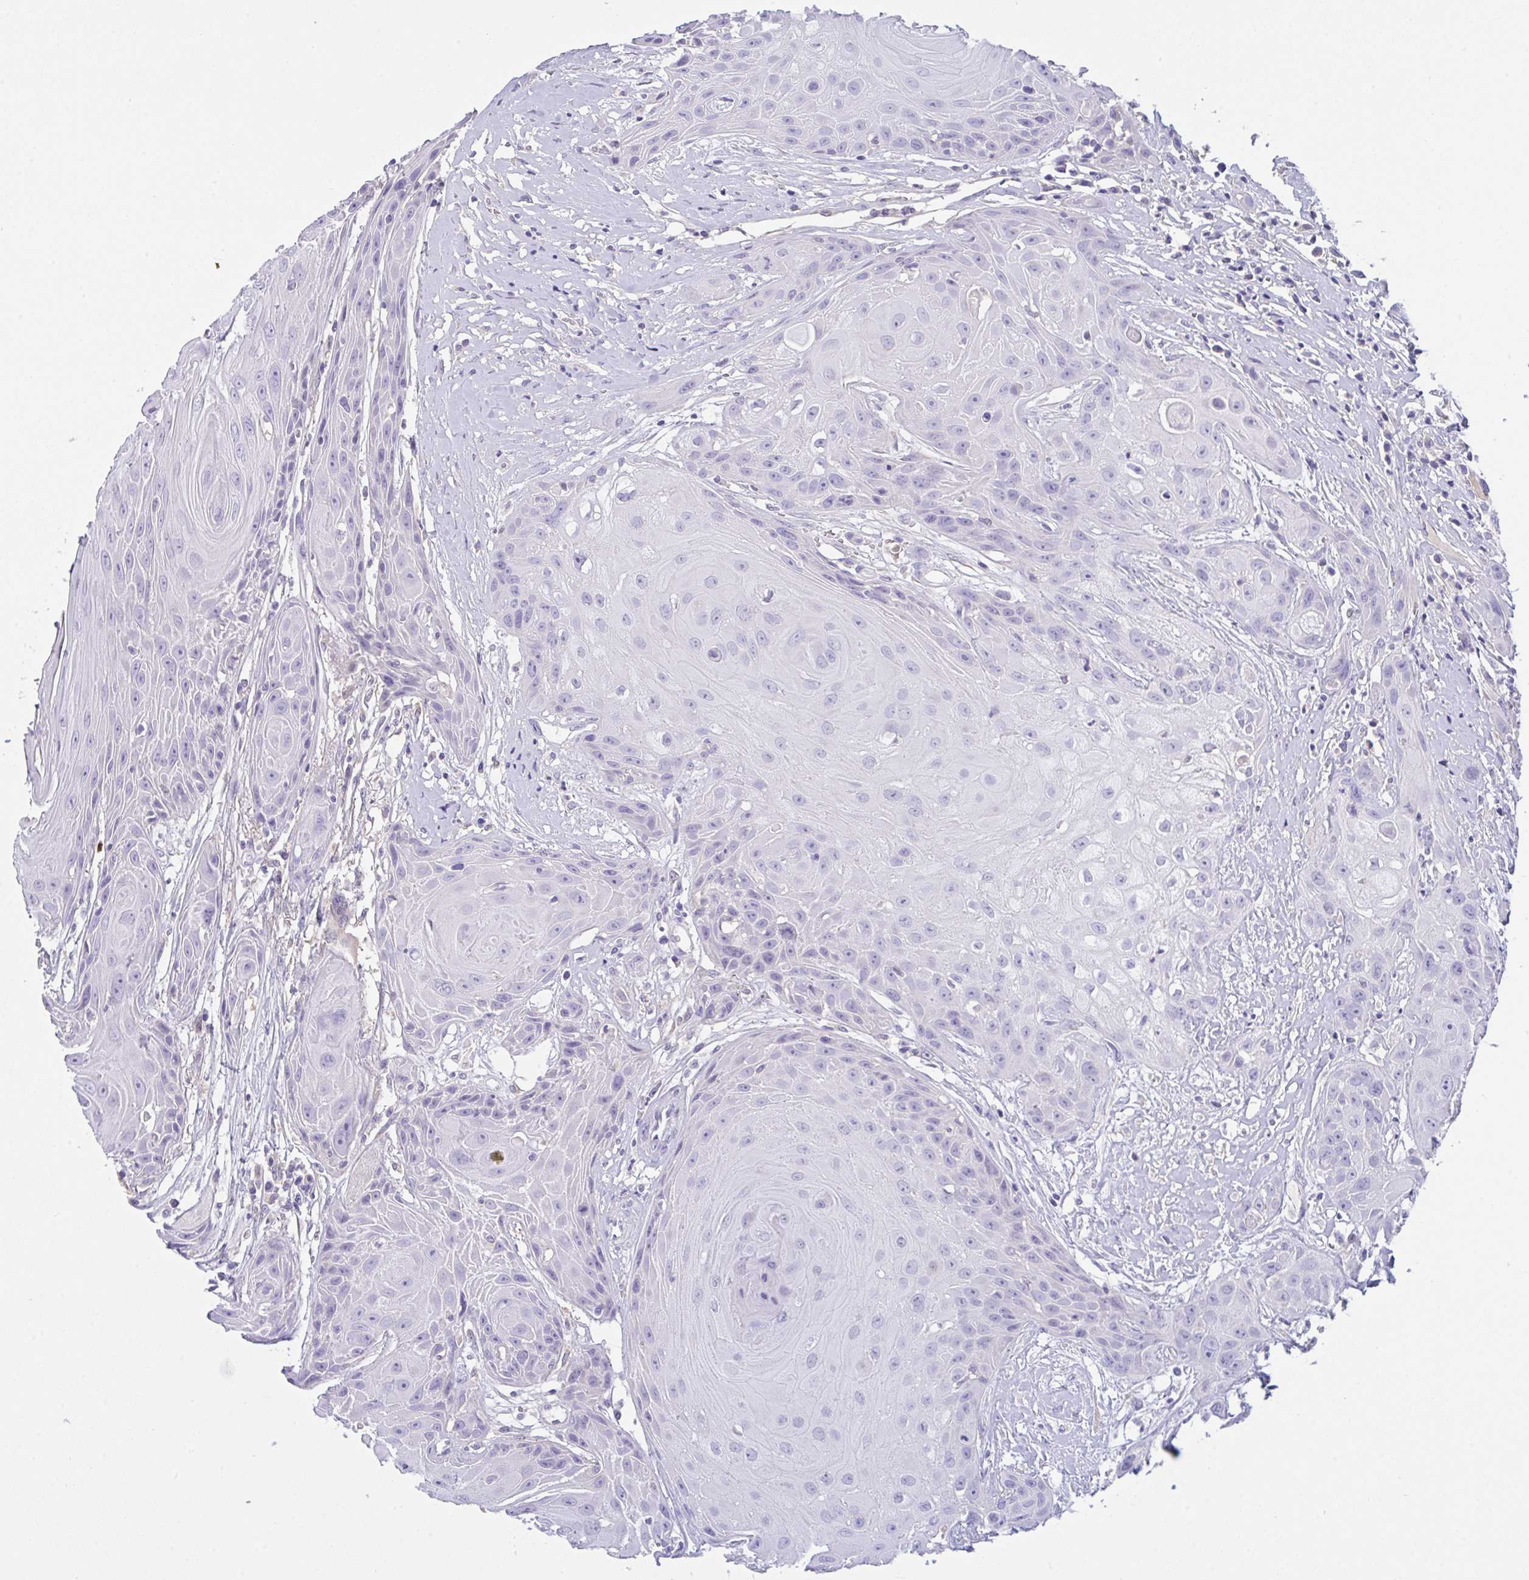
{"staining": {"intensity": "negative", "quantity": "none", "location": "none"}, "tissue": "head and neck cancer", "cell_type": "Tumor cells", "image_type": "cancer", "snomed": [{"axis": "morphology", "description": "Squamous cell carcinoma, NOS"}, {"axis": "topography", "description": "Head-Neck"}], "caption": "The image reveals no staining of tumor cells in squamous cell carcinoma (head and neck).", "gene": "CA10", "patient": {"sex": "female", "age": 73}}